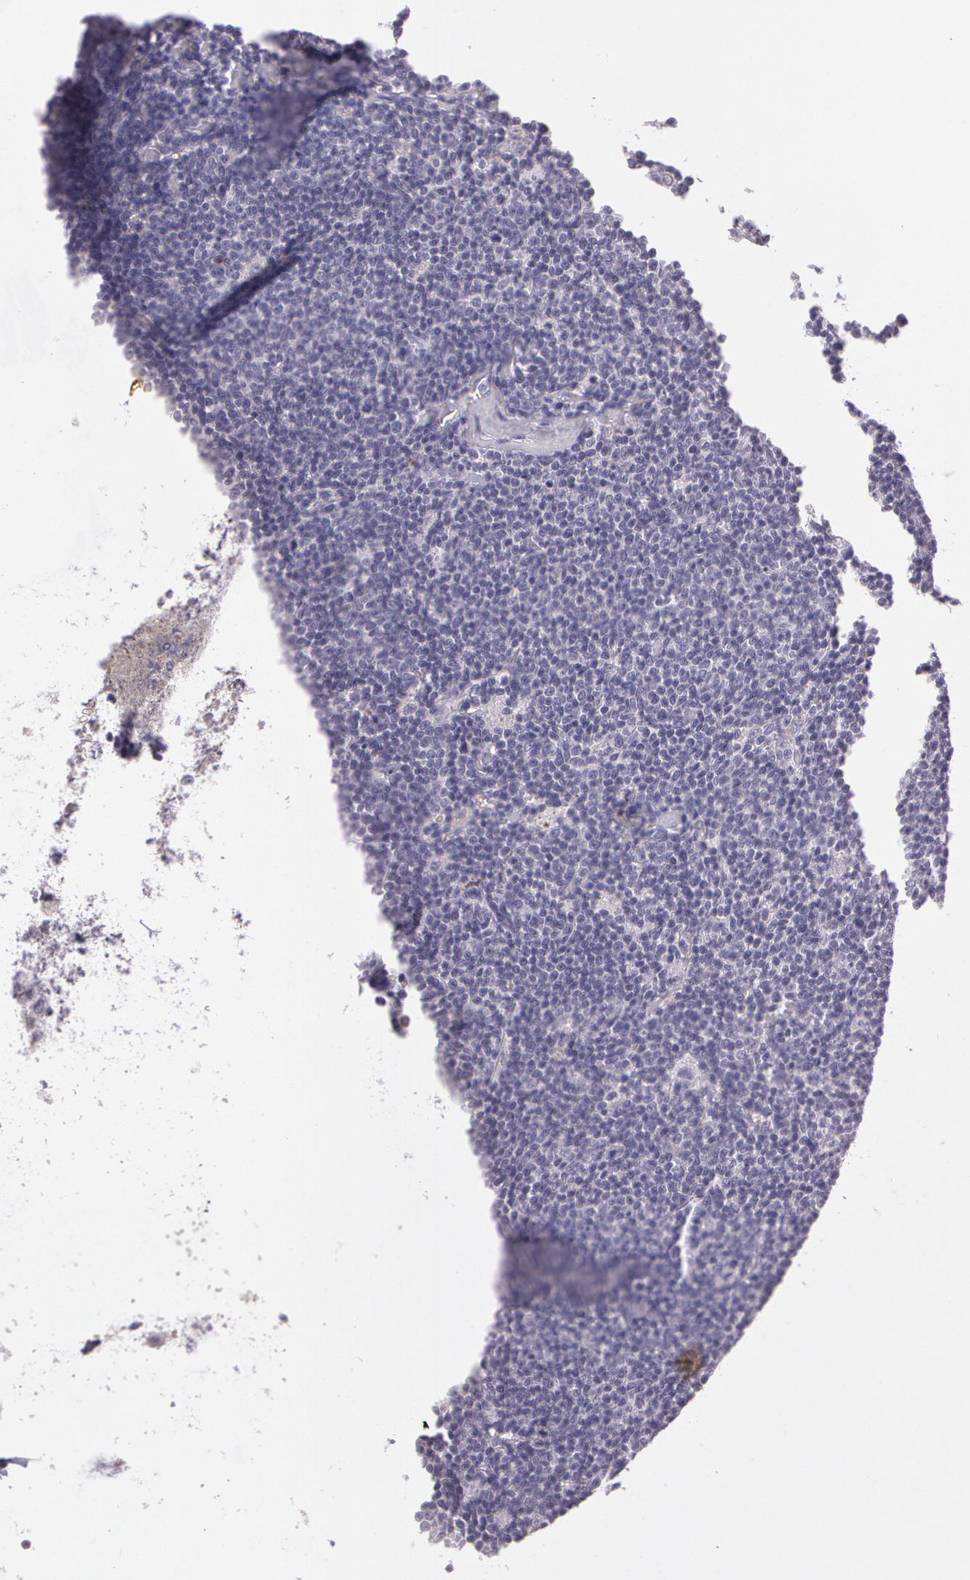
{"staining": {"intensity": "negative", "quantity": "none", "location": "none"}, "tissue": "lymphoma", "cell_type": "Tumor cells", "image_type": "cancer", "snomed": [{"axis": "morphology", "description": "Malignant lymphoma, non-Hodgkin's type, Low grade"}, {"axis": "topography", "description": "Lymph node"}], "caption": "Immunohistochemistry (IHC) of human lymphoma displays no staining in tumor cells.", "gene": "G2E3", "patient": {"sex": "male", "age": 65}}